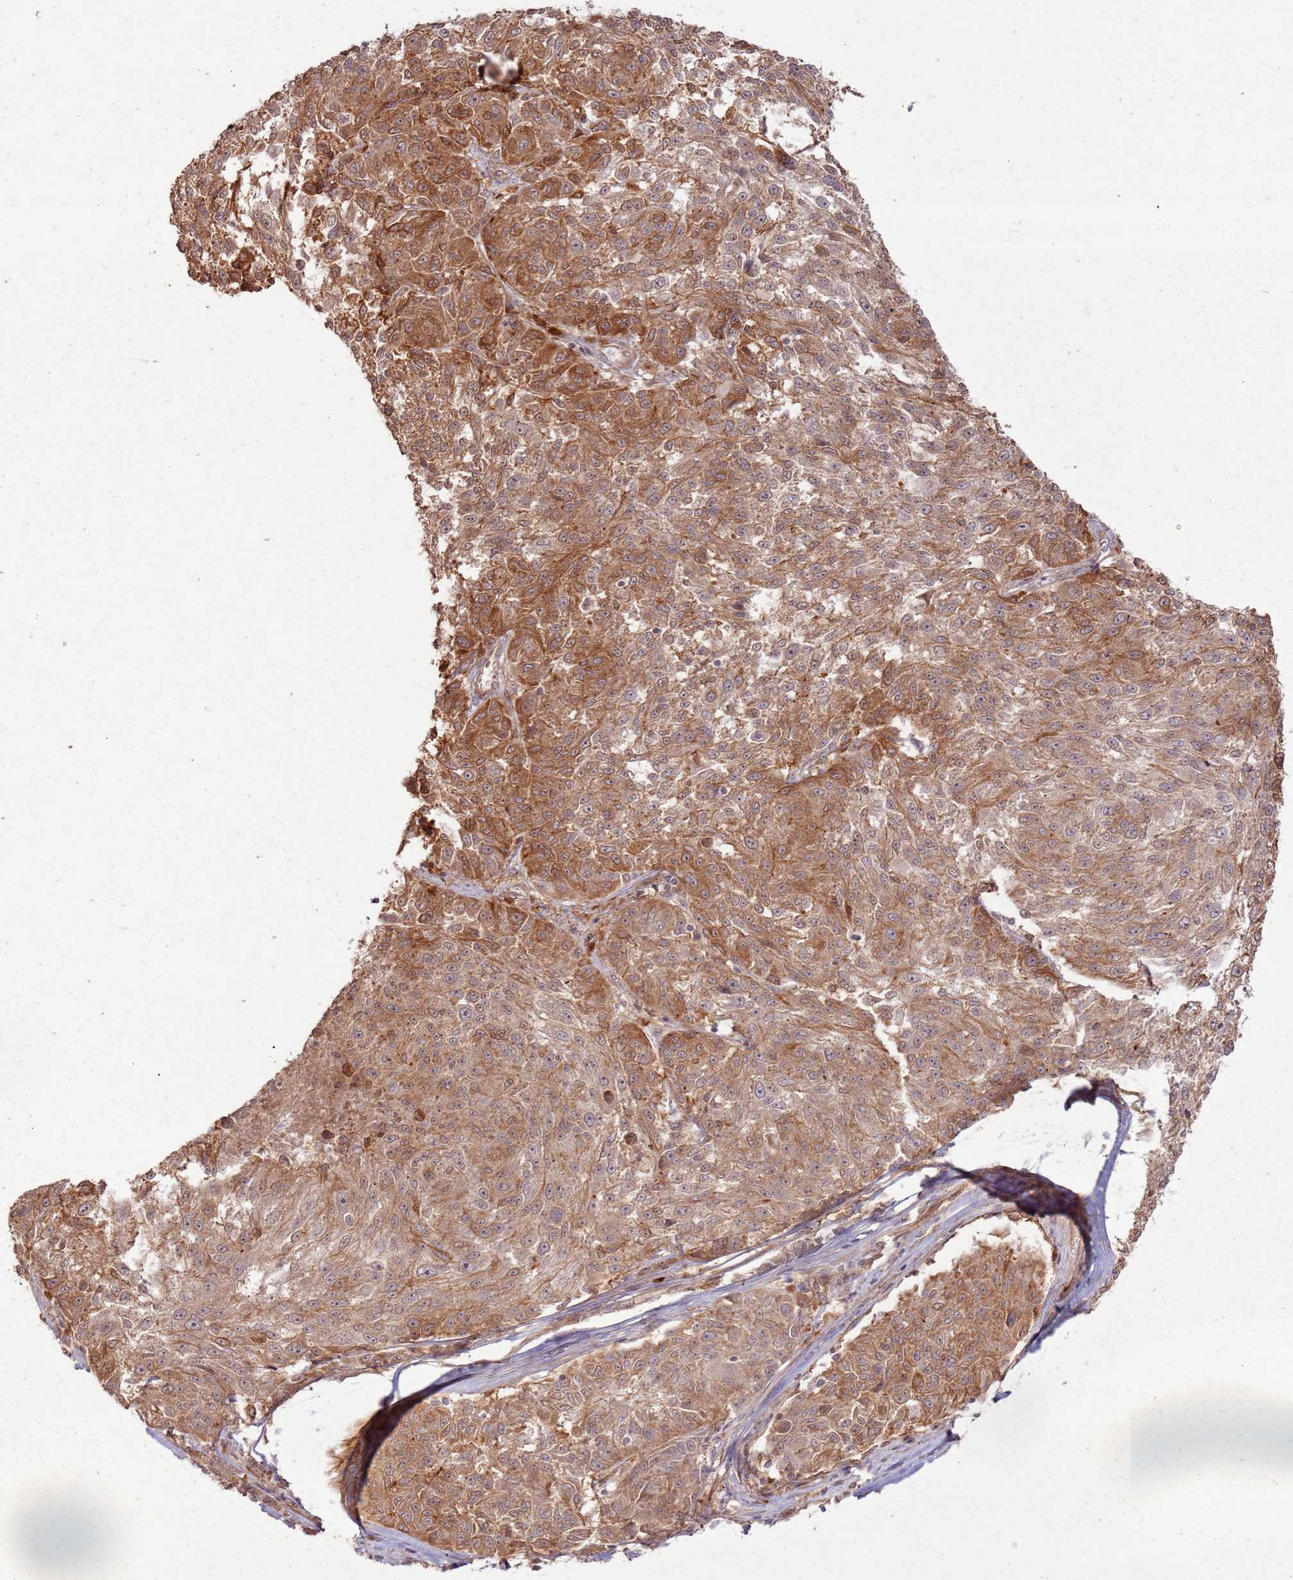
{"staining": {"intensity": "moderate", "quantity": ">75%", "location": "cytoplasmic/membranous"}, "tissue": "melanoma", "cell_type": "Tumor cells", "image_type": "cancer", "snomed": [{"axis": "morphology", "description": "Malignant melanoma, NOS"}, {"axis": "topography", "description": "Skin"}], "caption": "Brown immunohistochemical staining in melanoma displays moderate cytoplasmic/membranous staining in approximately >75% of tumor cells. Using DAB (3,3'-diaminobenzidine) (brown) and hematoxylin (blue) stains, captured at high magnification using brightfield microscopy.", "gene": "ZNF623", "patient": {"sex": "male", "age": 53}}